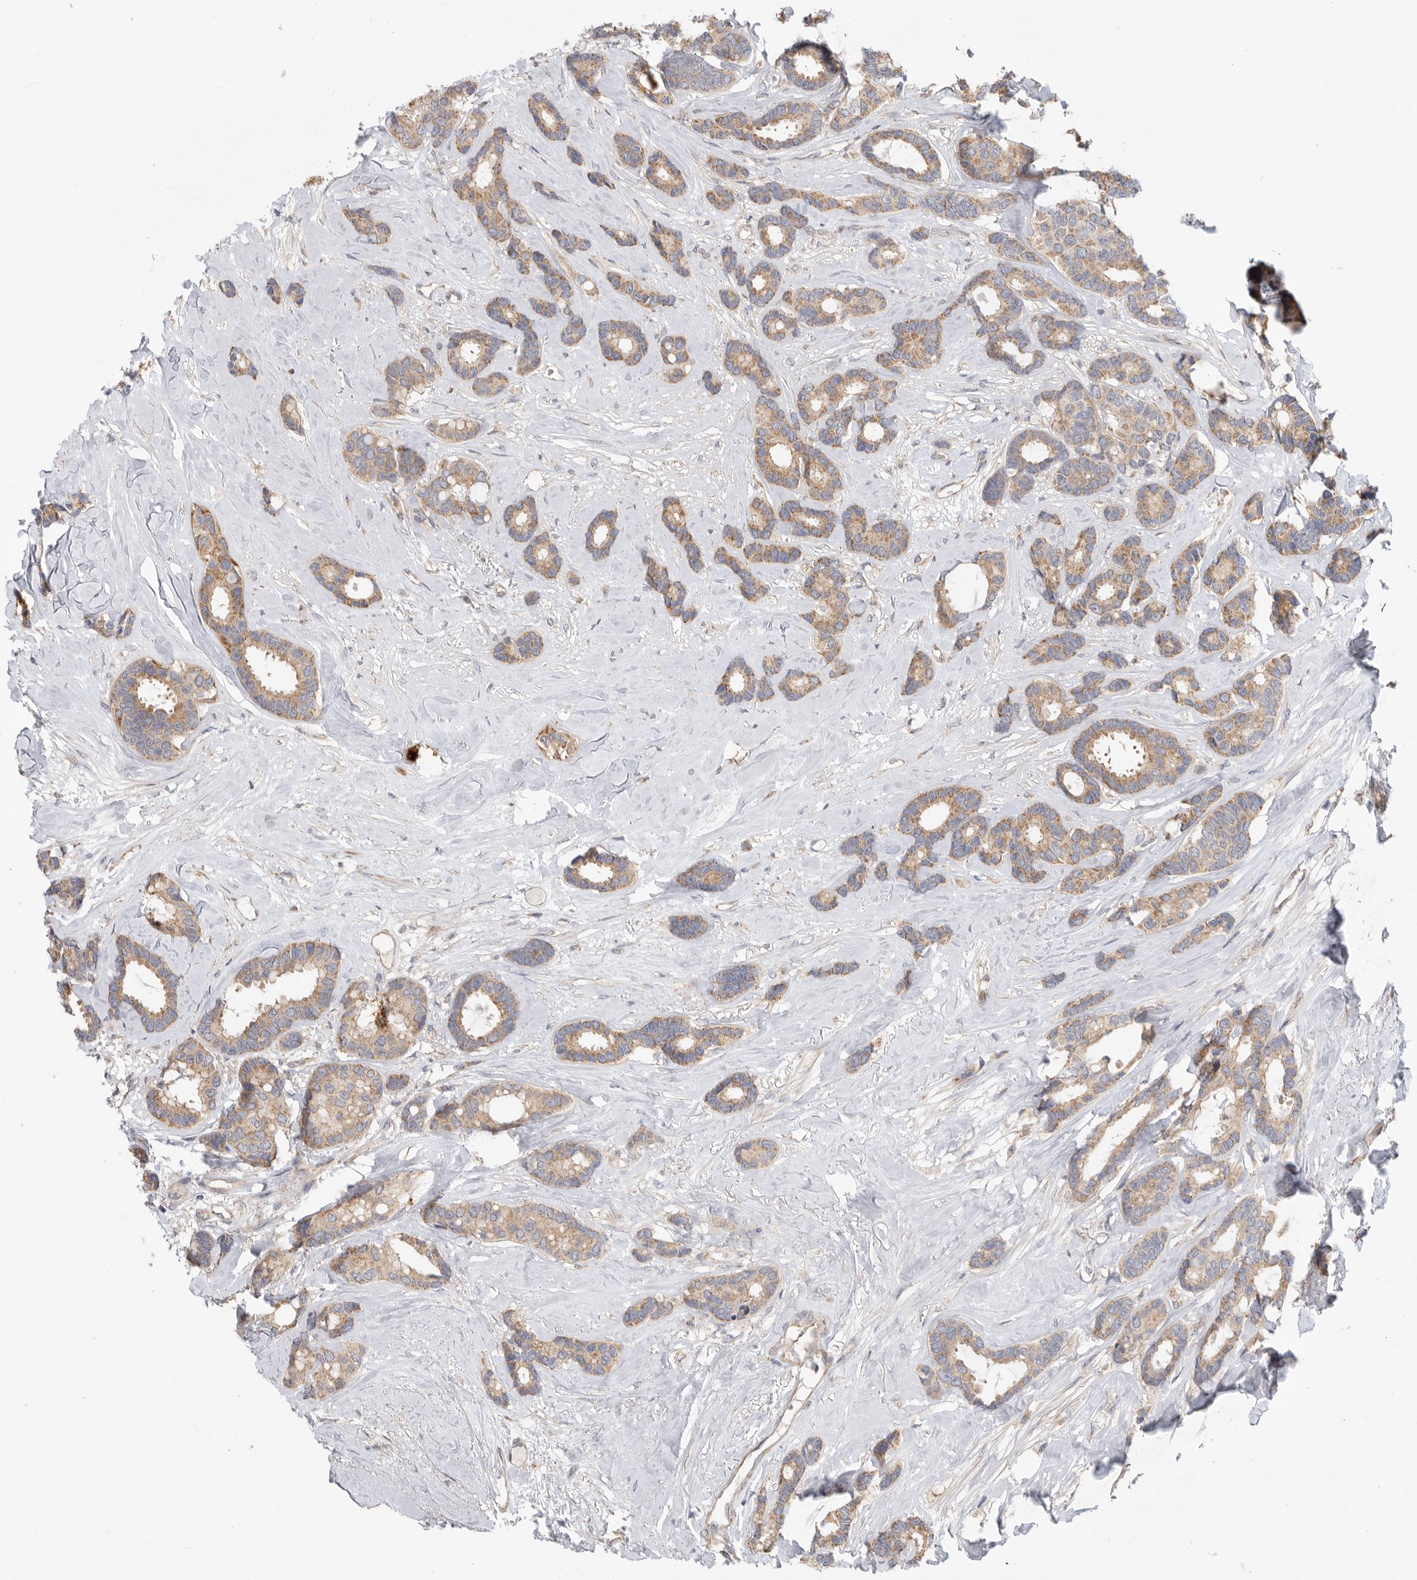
{"staining": {"intensity": "moderate", "quantity": ">75%", "location": "cytoplasmic/membranous"}, "tissue": "breast cancer", "cell_type": "Tumor cells", "image_type": "cancer", "snomed": [{"axis": "morphology", "description": "Duct carcinoma"}, {"axis": "topography", "description": "Breast"}], "caption": "An image of breast invasive ductal carcinoma stained for a protein exhibits moderate cytoplasmic/membranous brown staining in tumor cells.", "gene": "MTFR1L", "patient": {"sex": "female", "age": 87}}